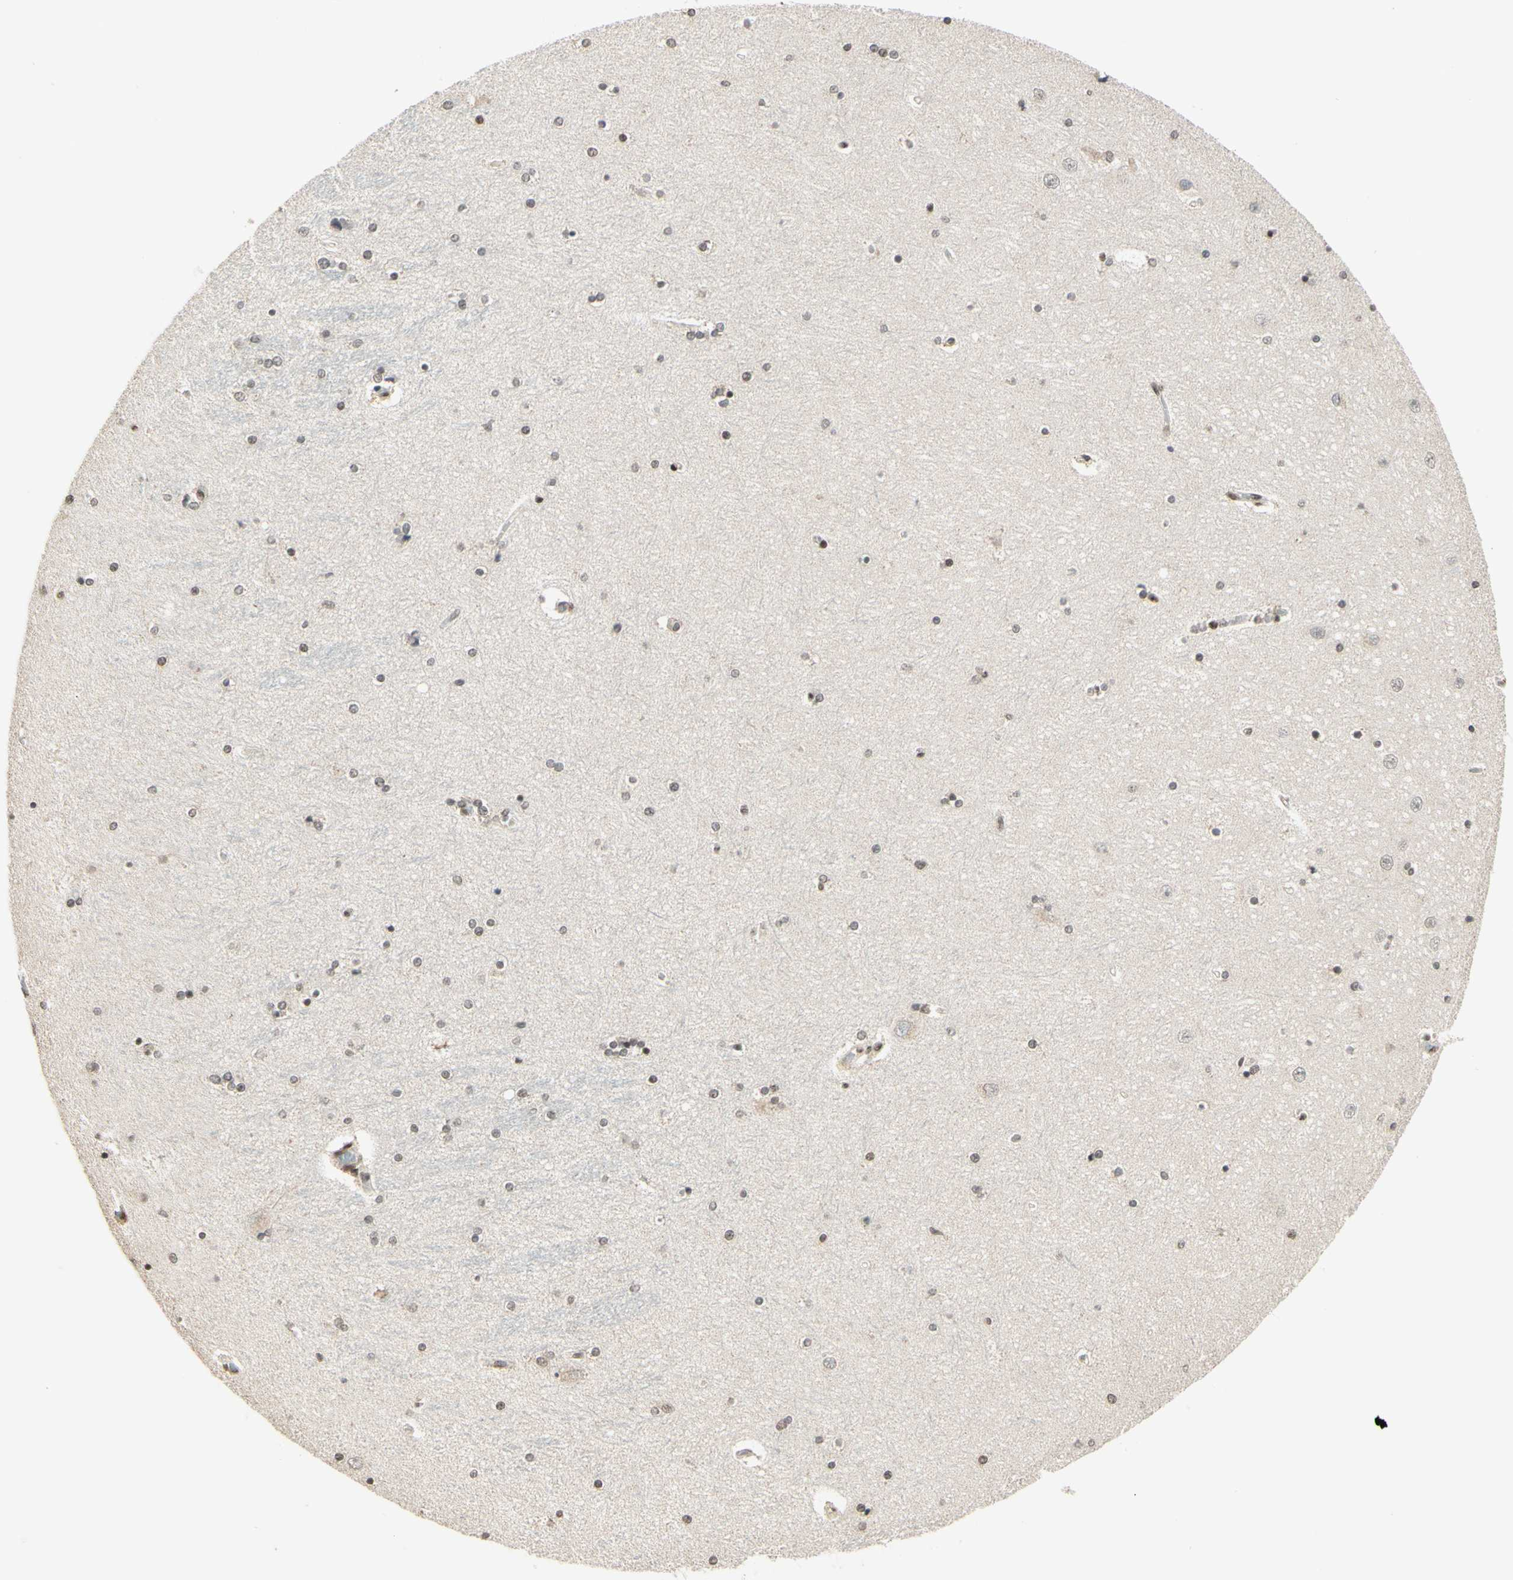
{"staining": {"intensity": "moderate", "quantity": ">75%", "location": "nuclear"}, "tissue": "hippocampus", "cell_type": "Glial cells", "image_type": "normal", "snomed": [{"axis": "morphology", "description": "Normal tissue, NOS"}, {"axis": "topography", "description": "Hippocampus"}], "caption": "A medium amount of moderate nuclear staining is appreciated in approximately >75% of glial cells in benign hippocampus.", "gene": "NR3C1", "patient": {"sex": "female", "age": 54}}